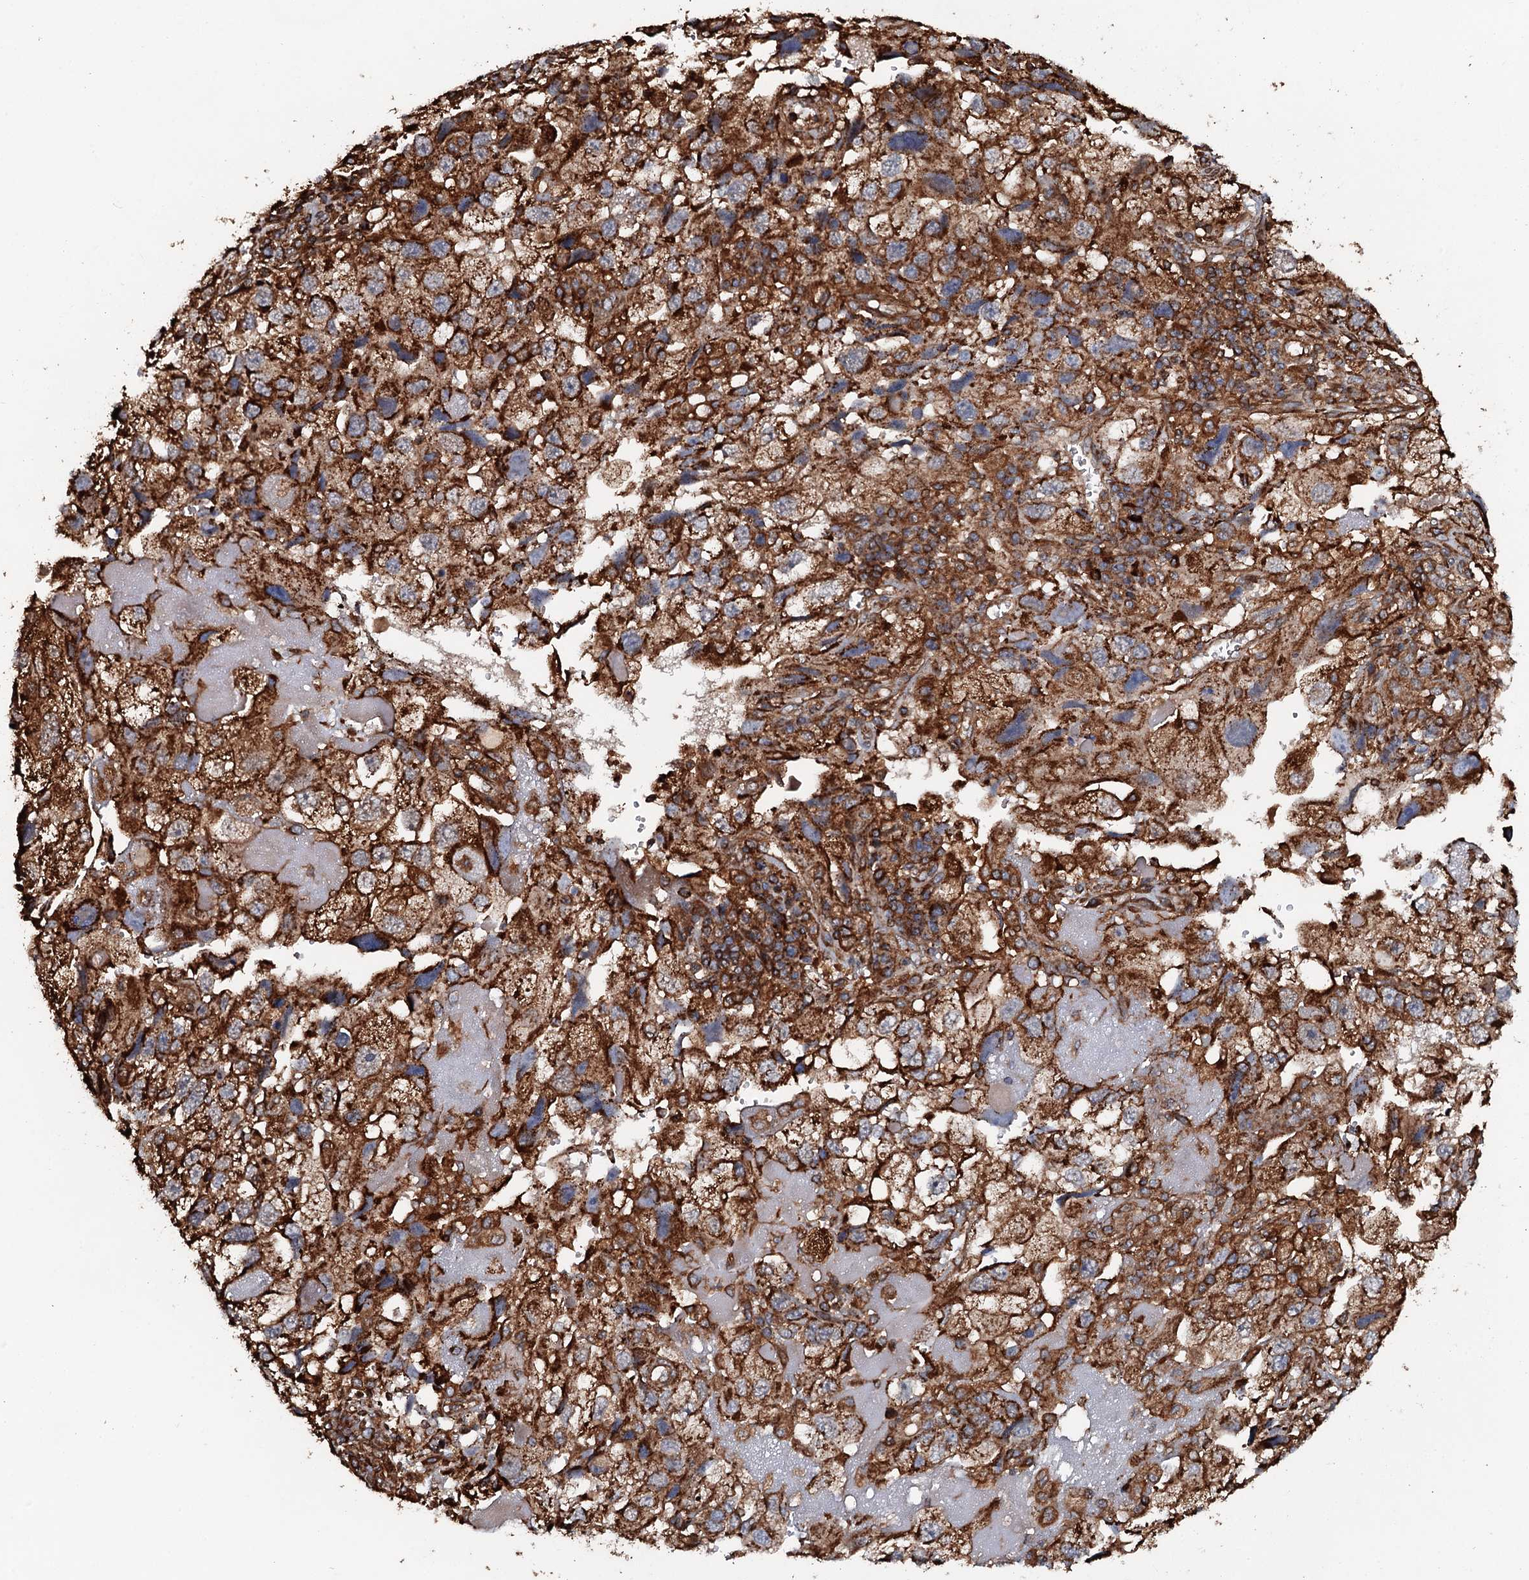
{"staining": {"intensity": "strong", "quantity": ">75%", "location": "cytoplasmic/membranous"}, "tissue": "endometrial cancer", "cell_type": "Tumor cells", "image_type": "cancer", "snomed": [{"axis": "morphology", "description": "Adenocarcinoma, NOS"}, {"axis": "topography", "description": "Endometrium"}], "caption": "Brown immunohistochemical staining in human endometrial cancer reveals strong cytoplasmic/membranous positivity in approximately >75% of tumor cells. (DAB = brown stain, brightfield microscopy at high magnification).", "gene": "VWA8", "patient": {"sex": "female", "age": 49}}